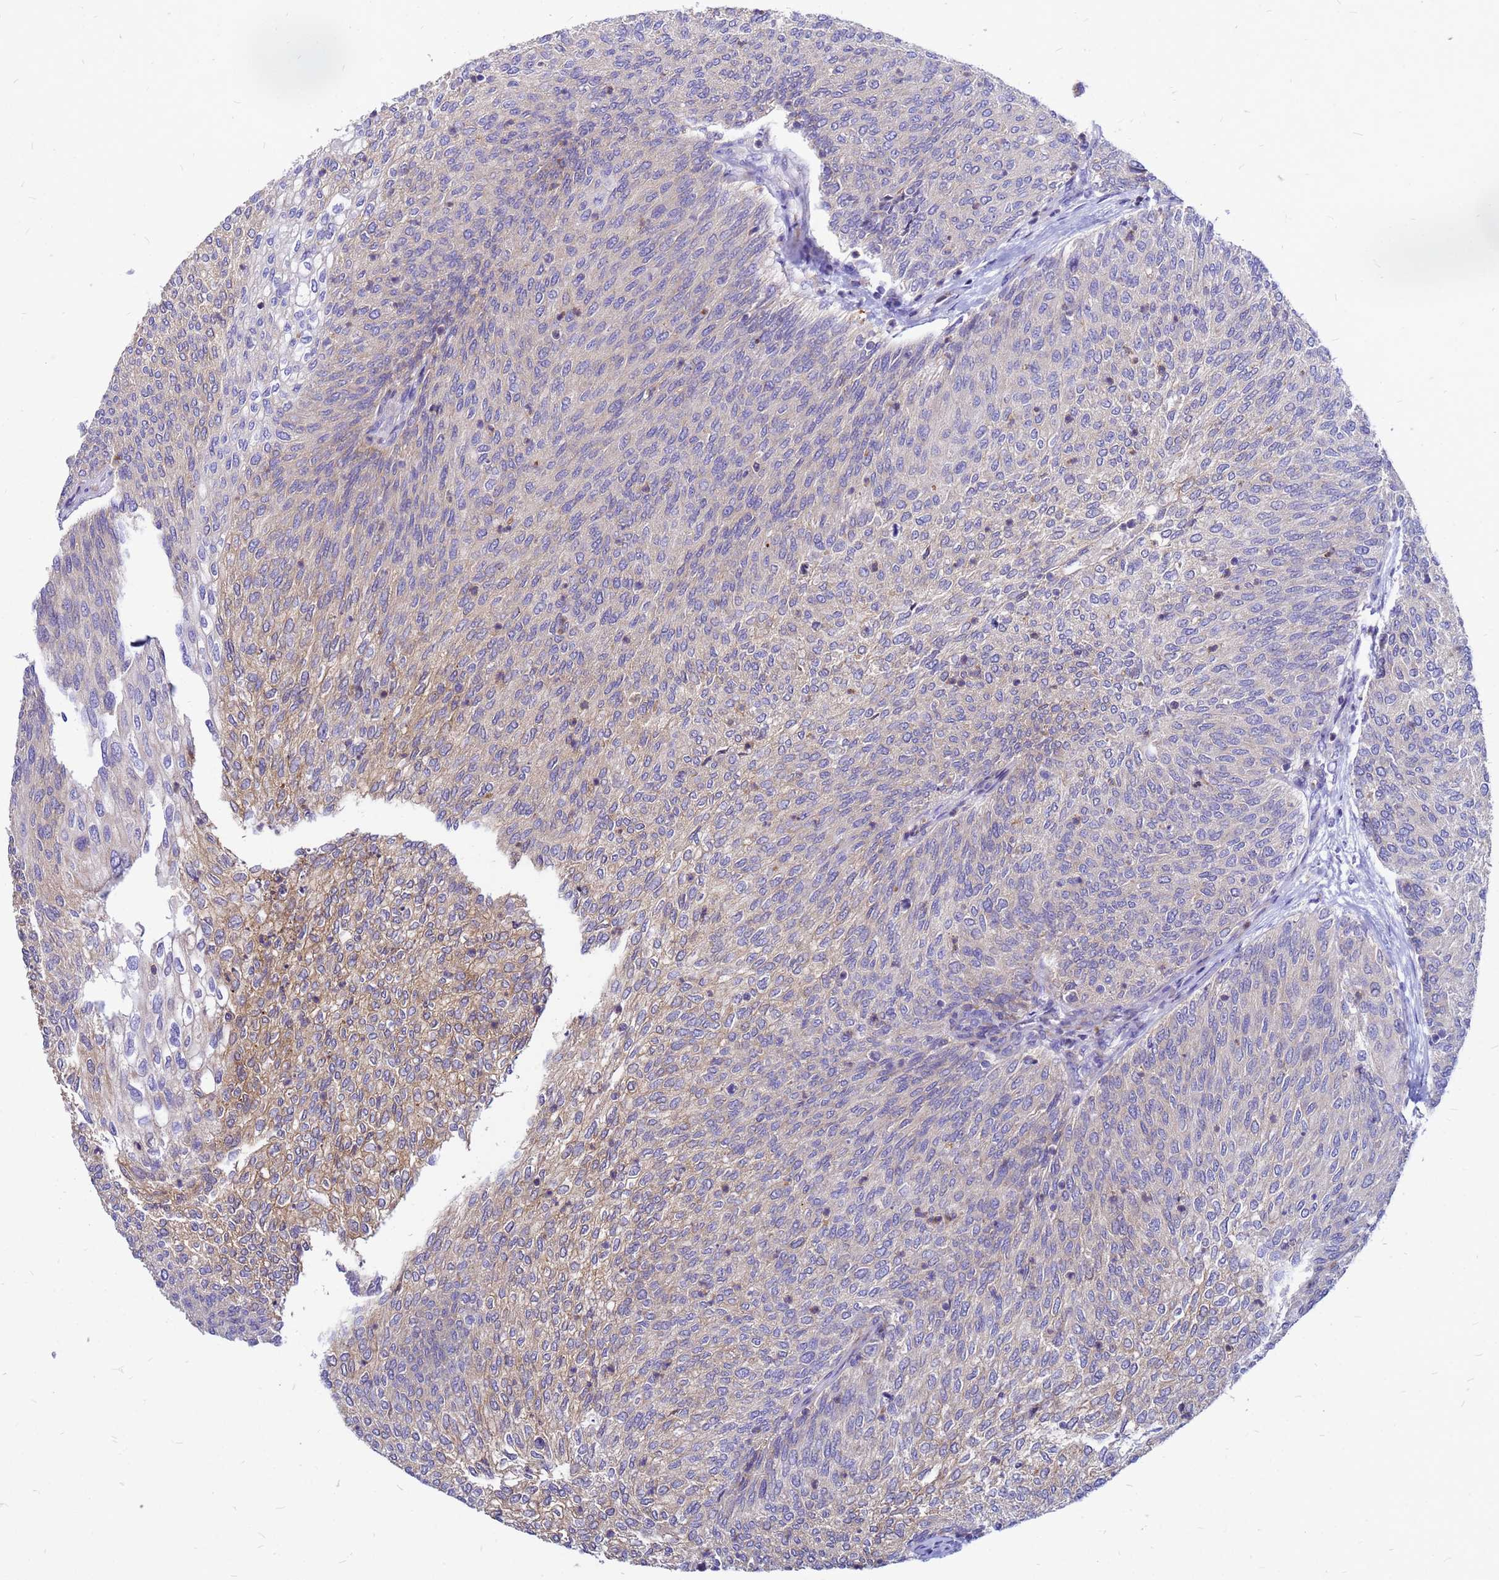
{"staining": {"intensity": "weak", "quantity": "<25%", "location": "cytoplasmic/membranous"}, "tissue": "urothelial cancer", "cell_type": "Tumor cells", "image_type": "cancer", "snomed": [{"axis": "morphology", "description": "Urothelial carcinoma, Low grade"}, {"axis": "topography", "description": "Urinary bladder"}], "caption": "Immunohistochemical staining of human urothelial cancer reveals no significant positivity in tumor cells. Brightfield microscopy of immunohistochemistry (IHC) stained with DAB (3,3'-diaminobenzidine) (brown) and hematoxylin (blue), captured at high magnification.", "gene": "FHIP1A", "patient": {"sex": "female", "age": 79}}